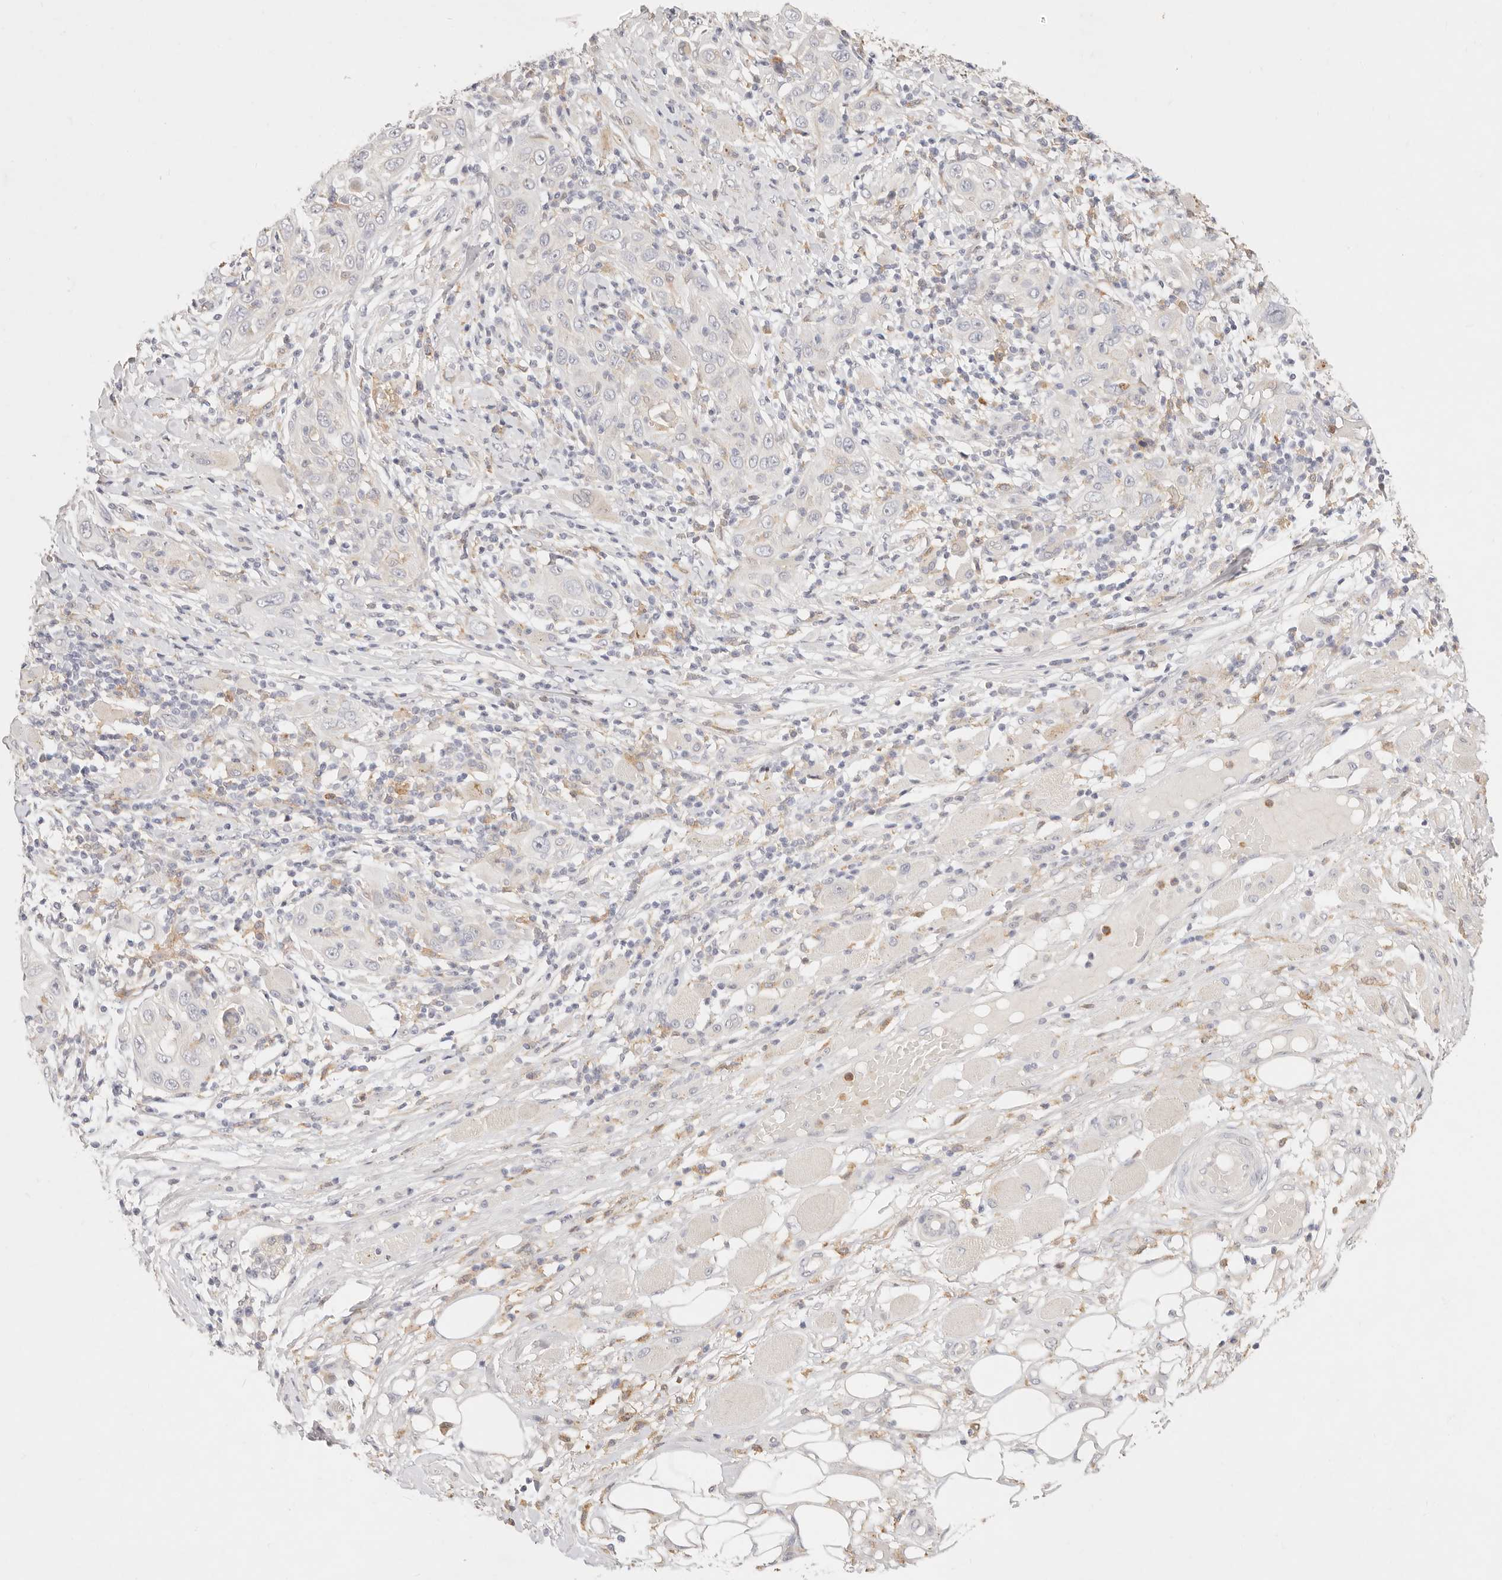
{"staining": {"intensity": "negative", "quantity": "none", "location": "none"}, "tissue": "skin cancer", "cell_type": "Tumor cells", "image_type": "cancer", "snomed": [{"axis": "morphology", "description": "Squamous cell carcinoma, NOS"}, {"axis": "topography", "description": "Skin"}], "caption": "High power microscopy photomicrograph of an IHC photomicrograph of skin cancer, revealing no significant positivity in tumor cells.", "gene": "GPR84", "patient": {"sex": "female", "age": 88}}